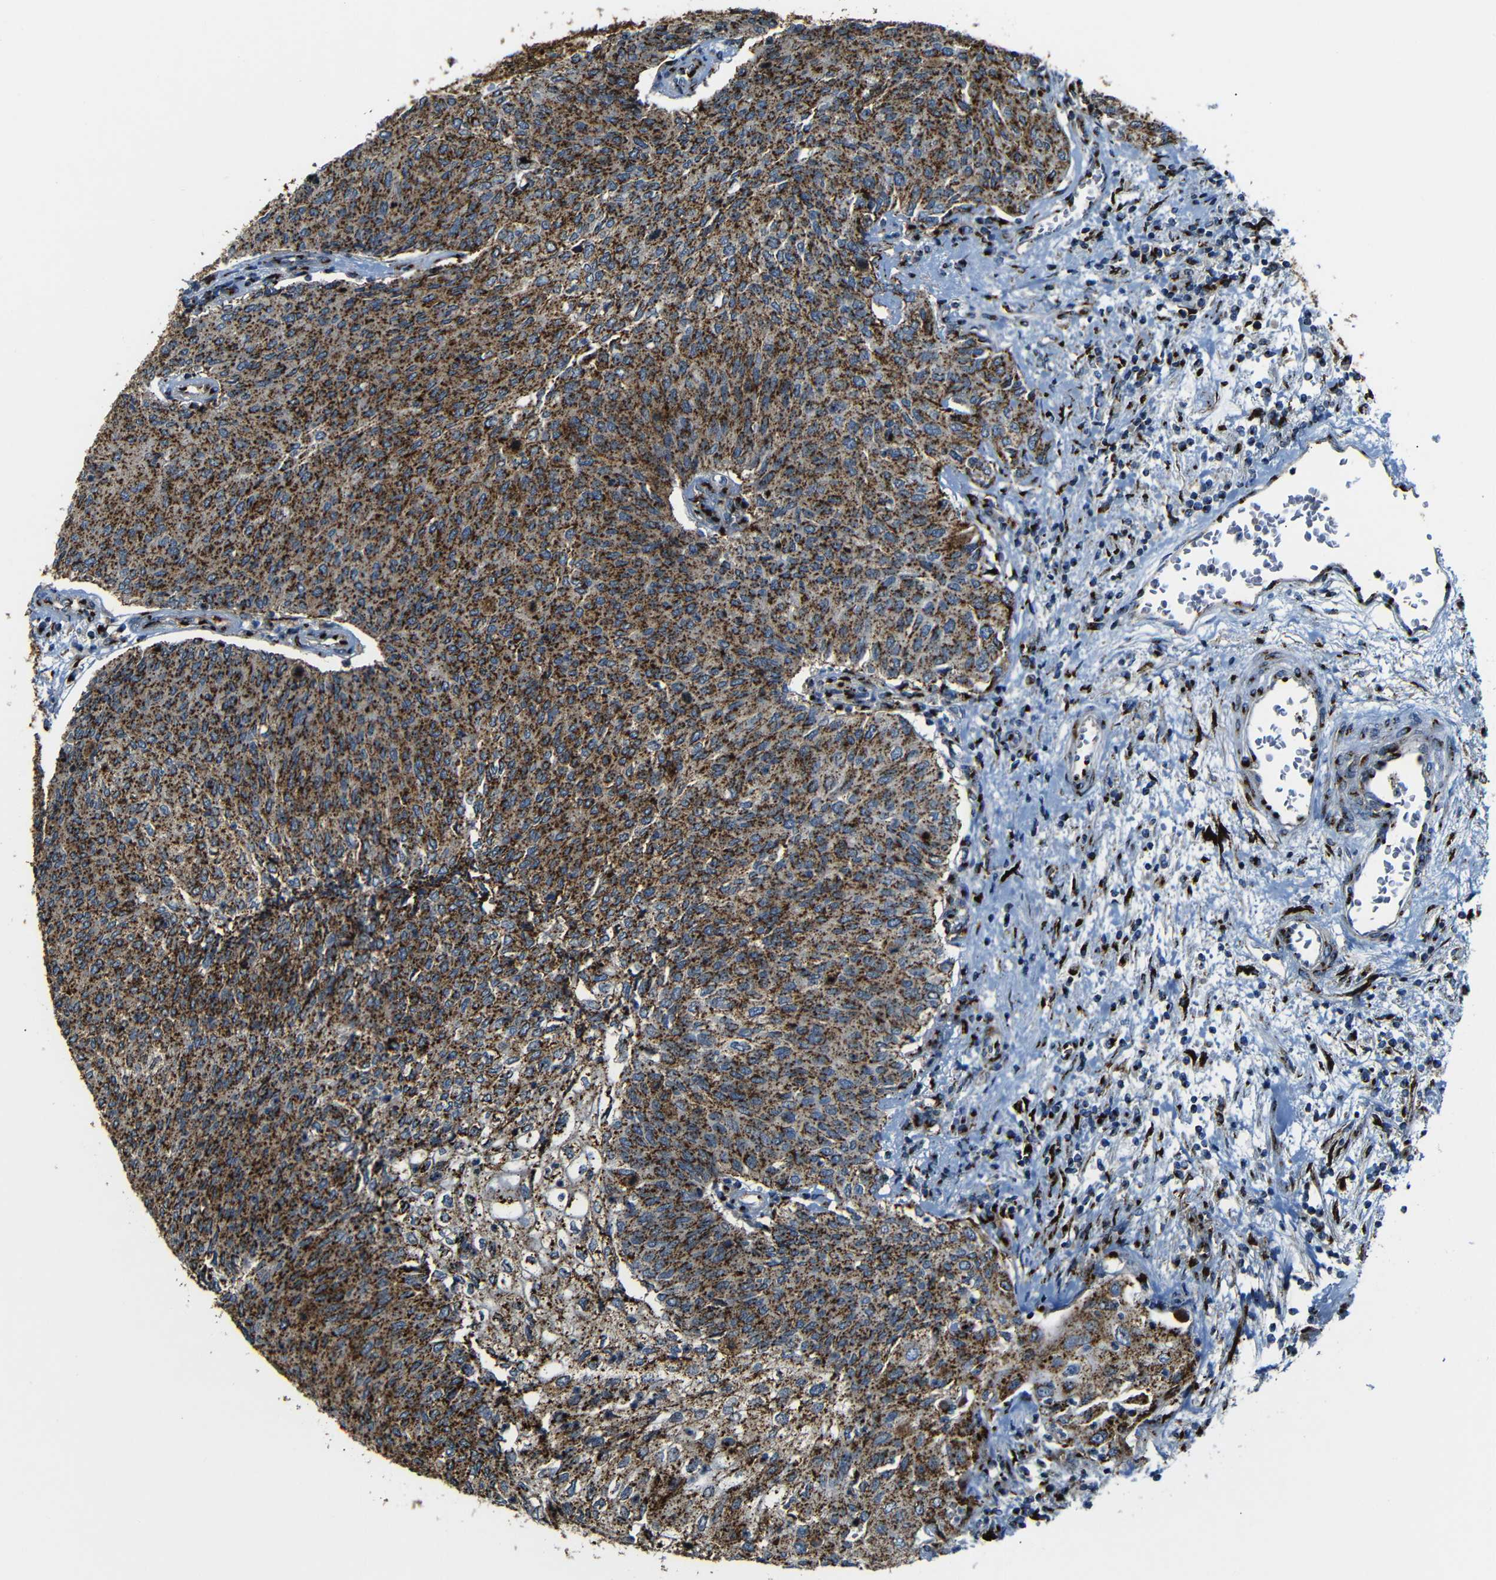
{"staining": {"intensity": "strong", "quantity": ">75%", "location": "cytoplasmic/membranous"}, "tissue": "urothelial cancer", "cell_type": "Tumor cells", "image_type": "cancer", "snomed": [{"axis": "morphology", "description": "Urothelial carcinoma, Low grade"}, {"axis": "topography", "description": "Urinary bladder"}], "caption": "Low-grade urothelial carcinoma was stained to show a protein in brown. There is high levels of strong cytoplasmic/membranous staining in approximately >75% of tumor cells. The staining was performed using DAB, with brown indicating positive protein expression. Nuclei are stained blue with hematoxylin.", "gene": "TGOLN2", "patient": {"sex": "female", "age": 79}}